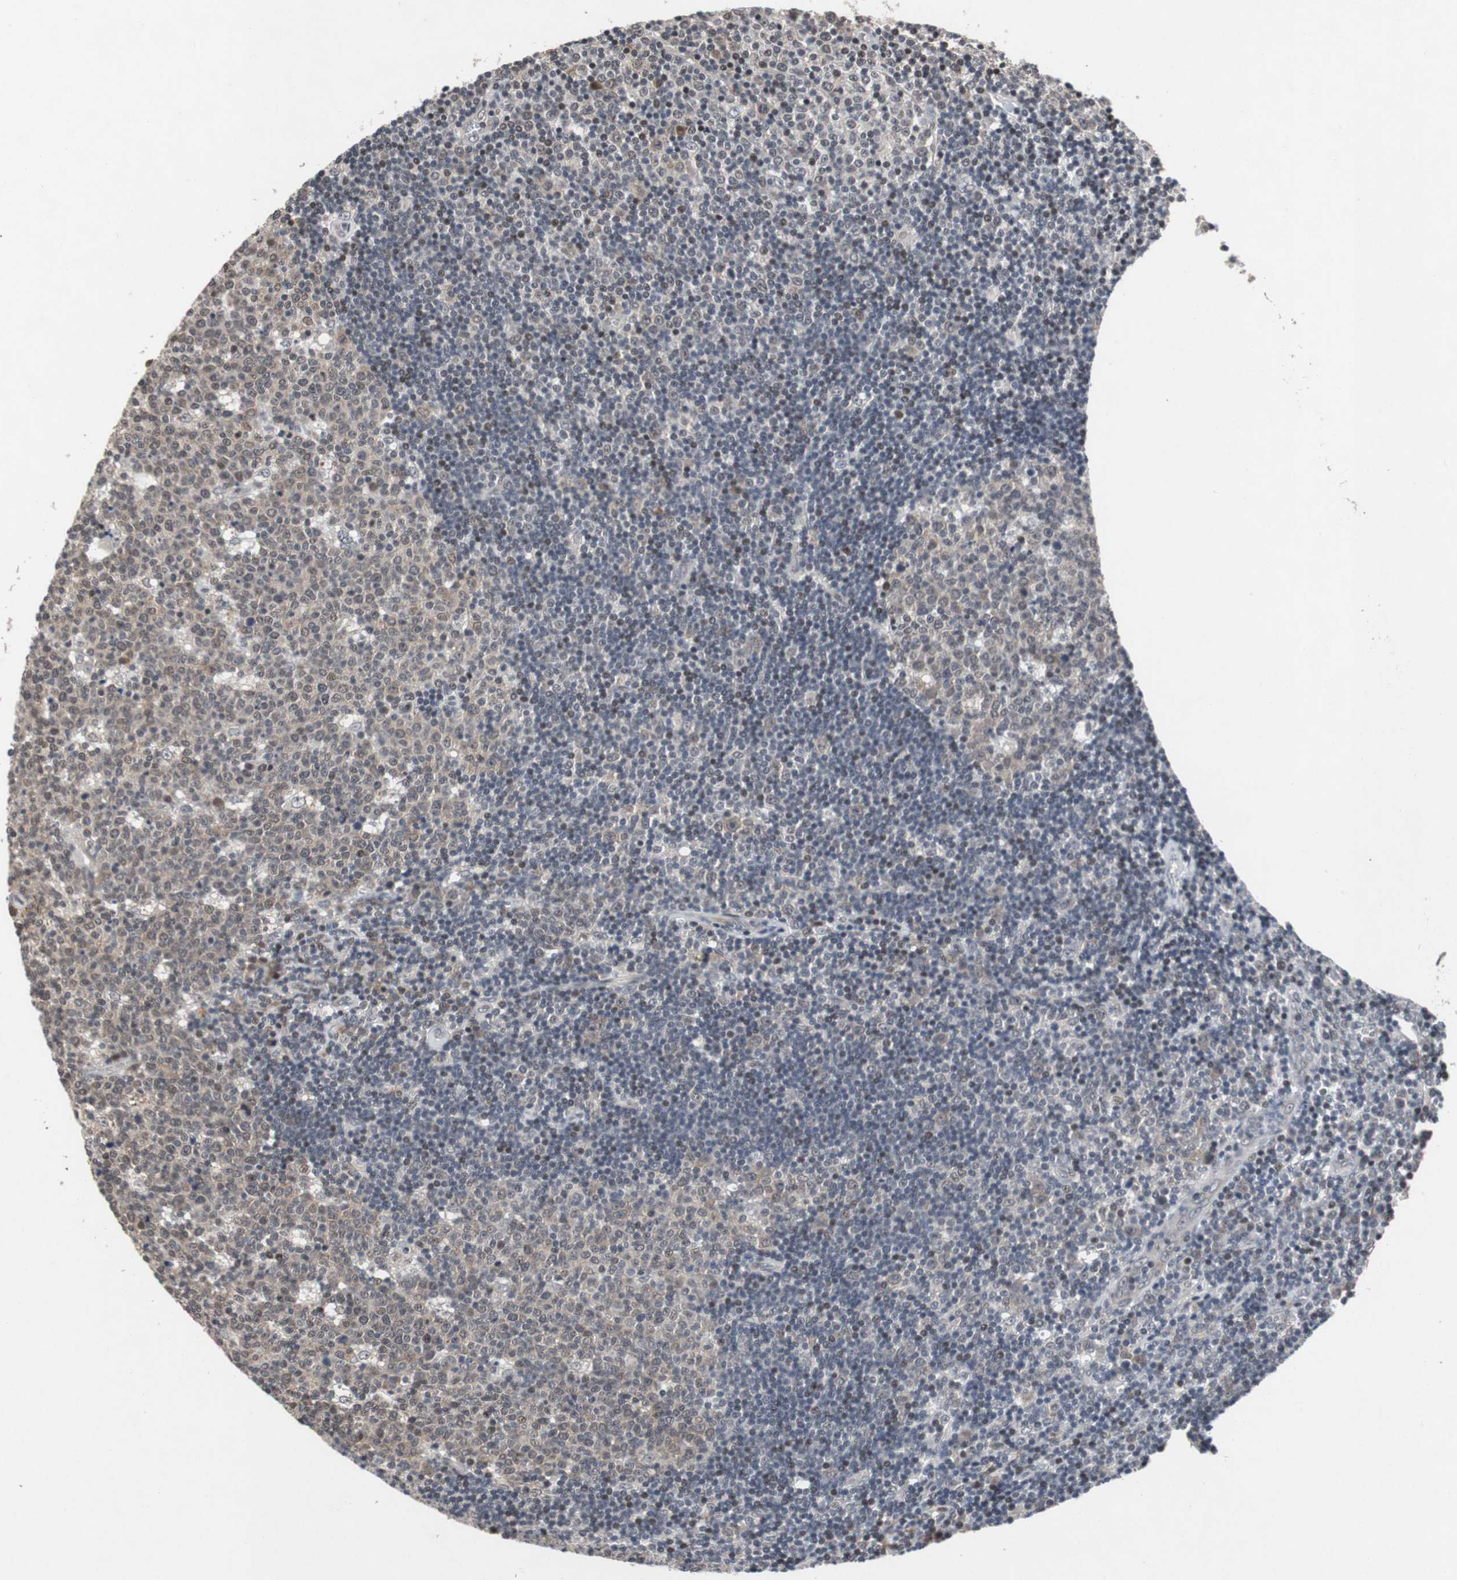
{"staining": {"intensity": "weak", "quantity": ">75%", "location": "cytoplasmic/membranous"}, "tissue": "lymph node", "cell_type": "Germinal center cells", "image_type": "normal", "snomed": [{"axis": "morphology", "description": "Normal tissue, NOS"}, {"axis": "topography", "description": "Lymph node"}, {"axis": "topography", "description": "Salivary gland"}], "caption": "A high-resolution histopathology image shows immunohistochemistry (IHC) staining of normal lymph node, which exhibits weak cytoplasmic/membranous positivity in approximately >75% of germinal center cells. The protein is shown in brown color, while the nuclei are stained blue.", "gene": "TP63", "patient": {"sex": "male", "age": 8}}